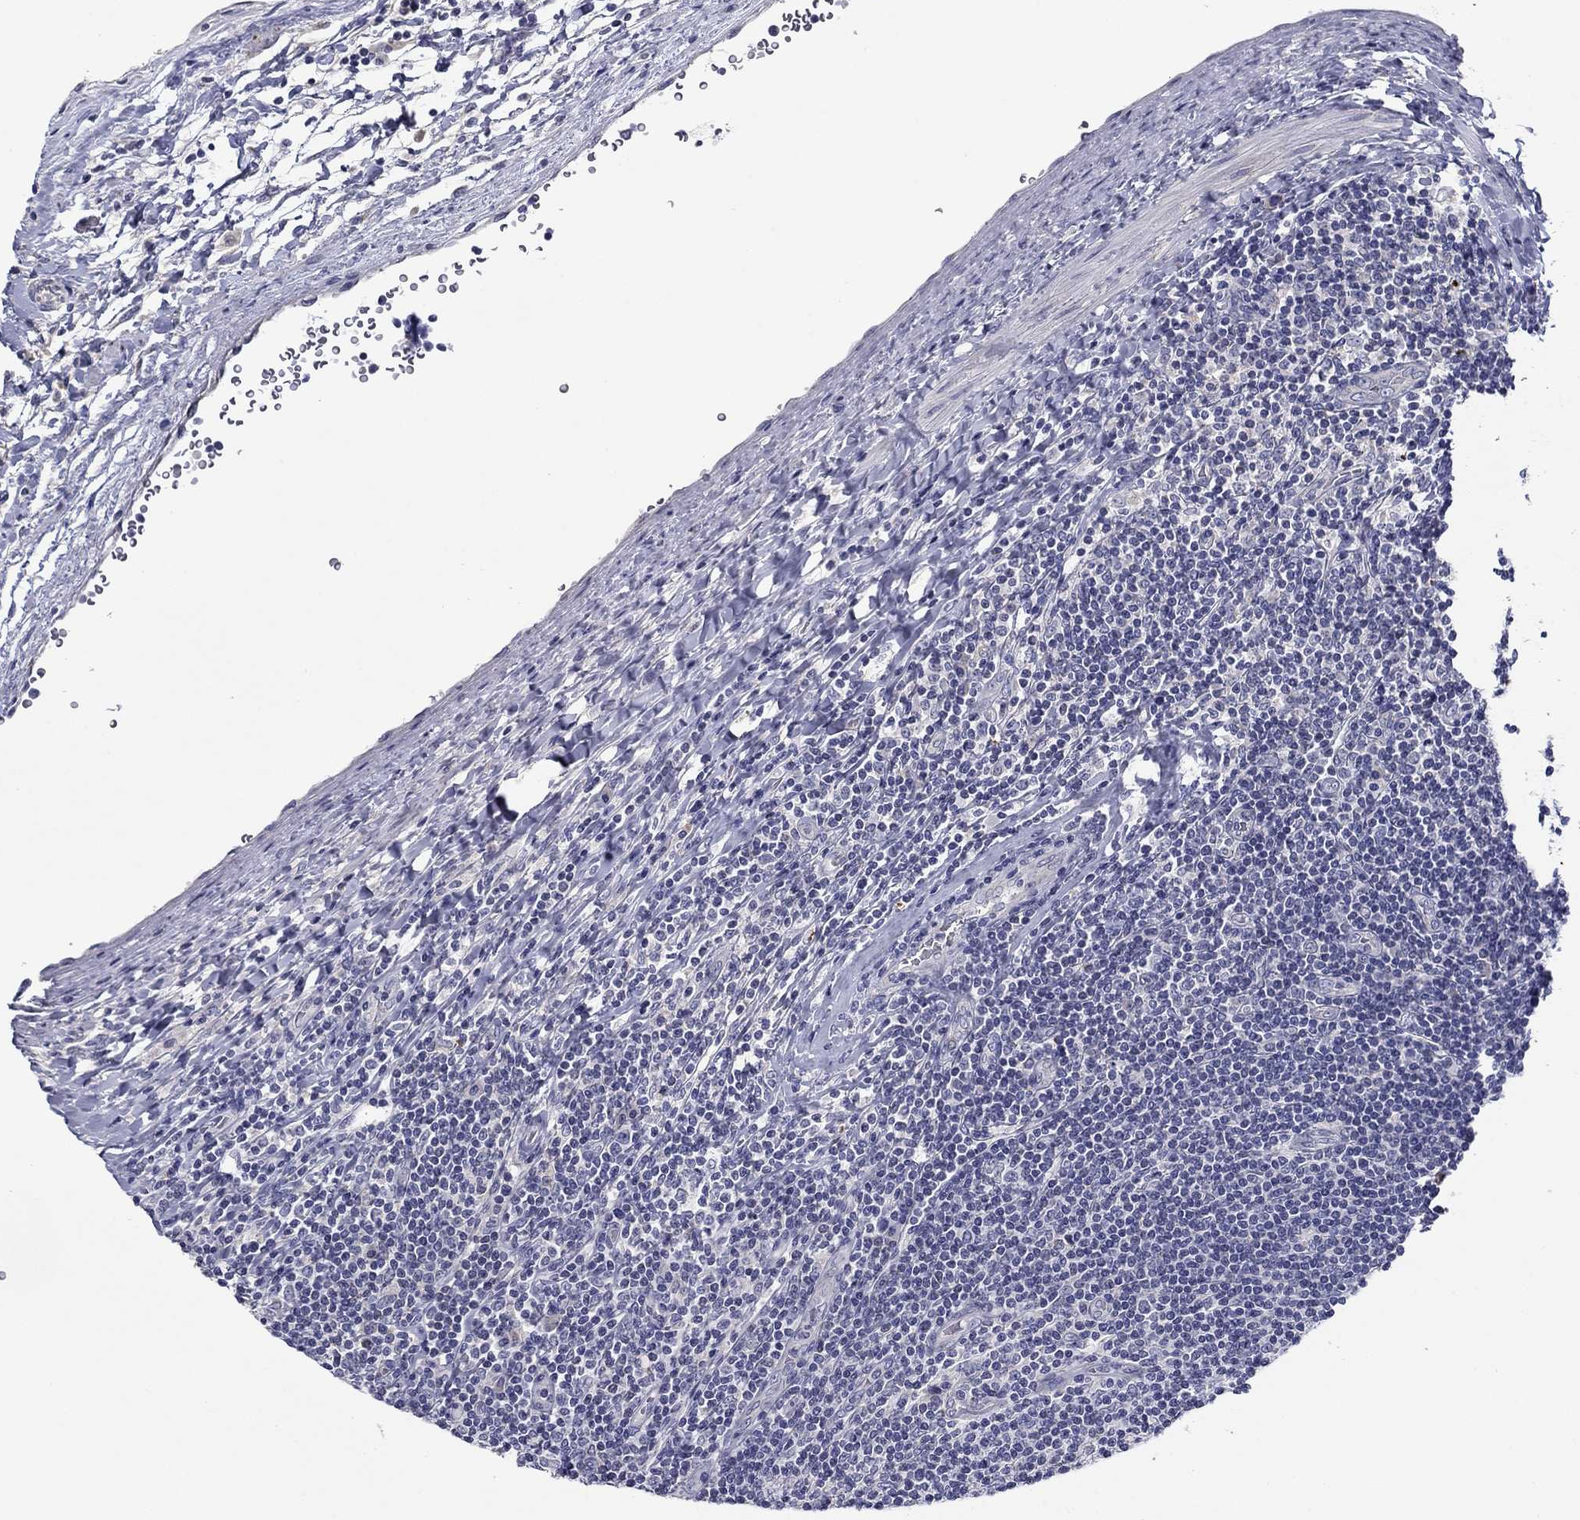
{"staining": {"intensity": "negative", "quantity": "none", "location": "none"}, "tissue": "lymphoma", "cell_type": "Tumor cells", "image_type": "cancer", "snomed": [{"axis": "morphology", "description": "Hodgkin's disease, NOS"}, {"axis": "topography", "description": "Lymph node"}], "caption": "A high-resolution micrograph shows immunohistochemistry staining of Hodgkin's disease, which displays no significant staining in tumor cells.", "gene": "SPATA7", "patient": {"sex": "male", "age": 40}}